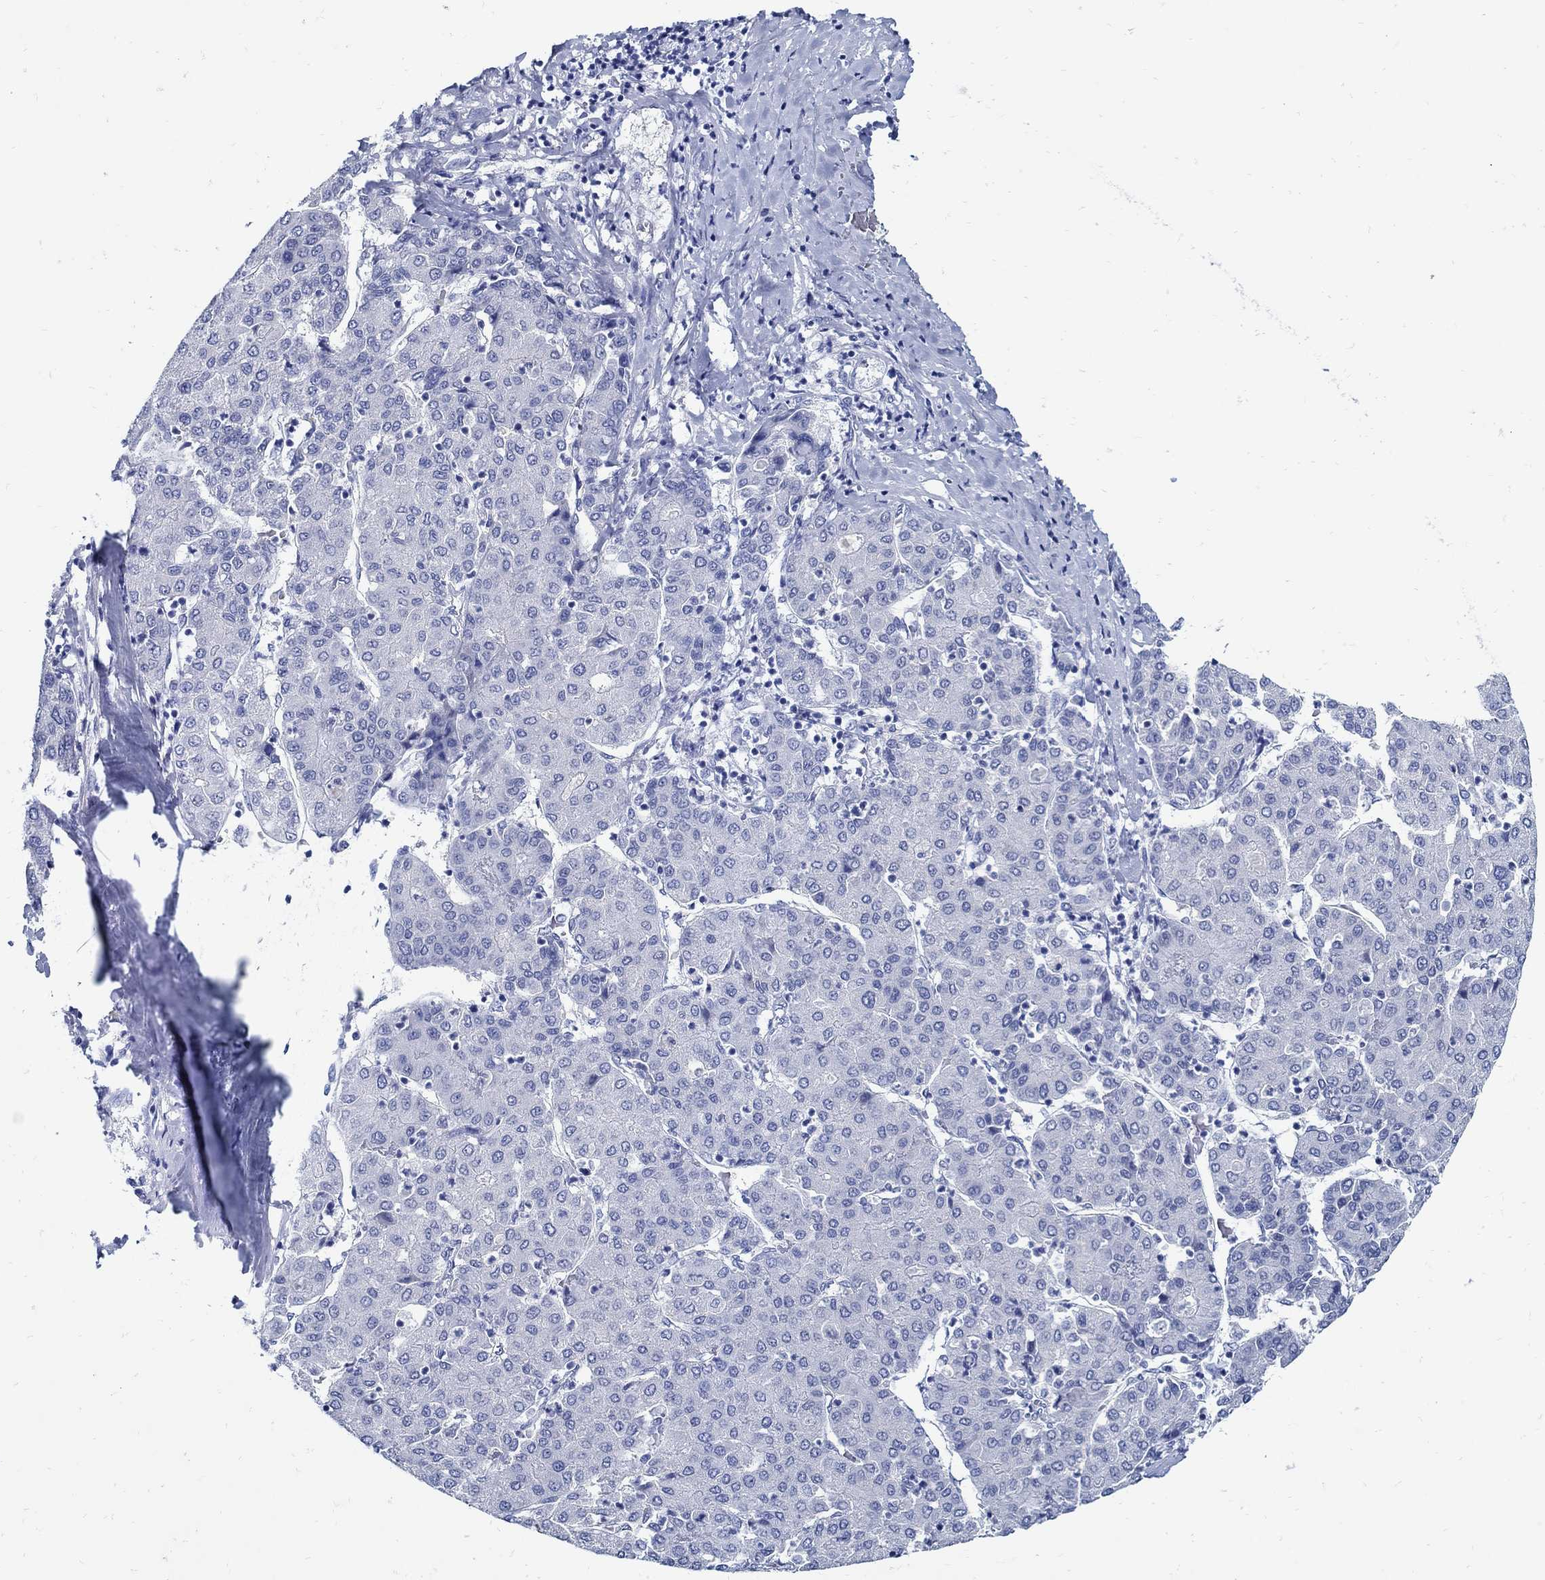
{"staining": {"intensity": "negative", "quantity": "none", "location": "none"}, "tissue": "liver cancer", "cell_type": "Tumor cells", "image_type": "cancer", "snomed": [{"axis": "morphology", "description": "Carcinoma, Hepatocellular, NOS"}, {"axis": "topography", "description": "Liver"}], "caption": "Protein analysis of liver cancer (hepatocellular carcinoma) shows no significant expression in tumor cells.", "gene": "PAX9", "patient": {"sex": "male", "age": 65}}